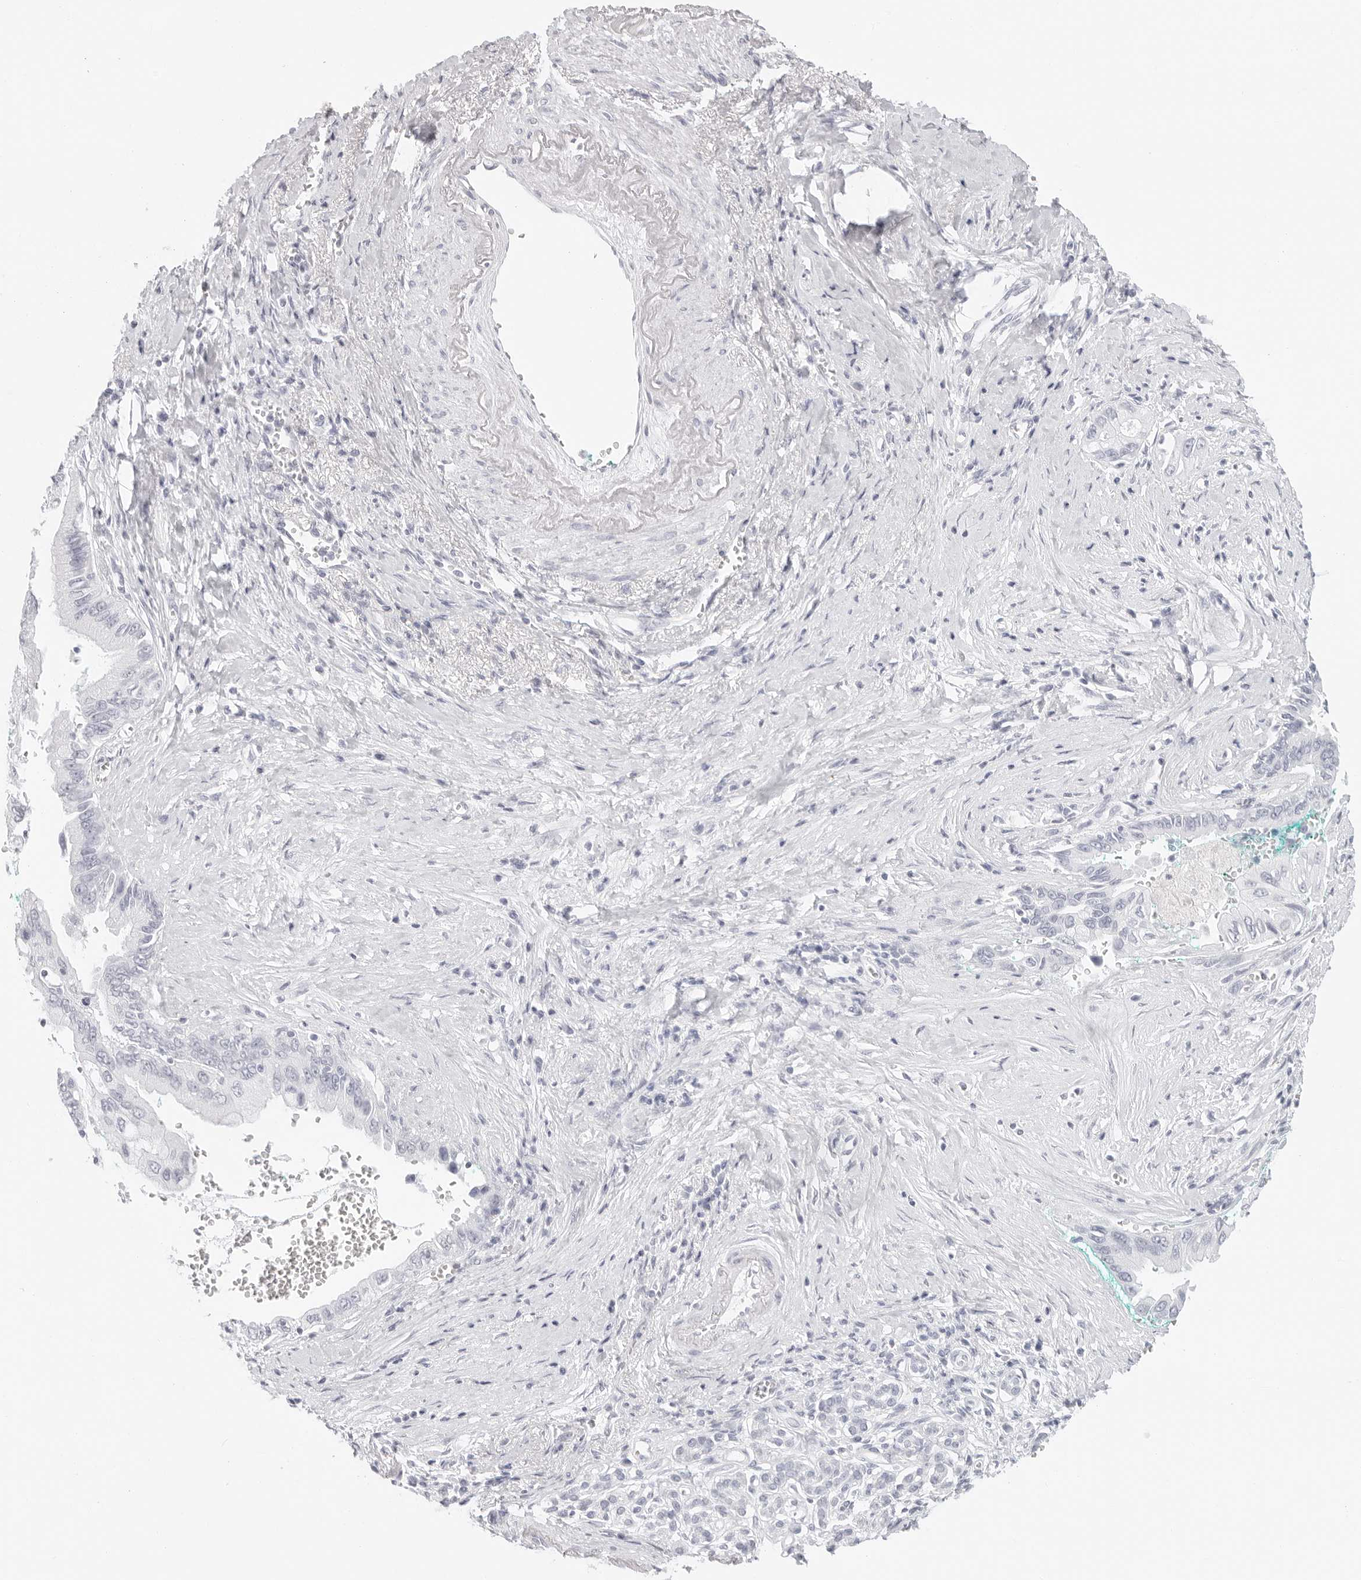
{"staining": {"intensity": "negative", "quantity": "none", "location": "none"}, "tissue": "pancreatic cancer", "cell_type": "Tumor cells", "image_type": "cancer", "snomed": [{"axis": "morphology", "description": "Adenocarcinoma, NOS"}, {"axis": "topography", "description": "Pancreas"}], "caption": "Tumor cells are negative for protein expression in human pancreatic adenocarcinoma.", "gene": "AGMAT", "patient": {"sex": "male", "age": 78}}